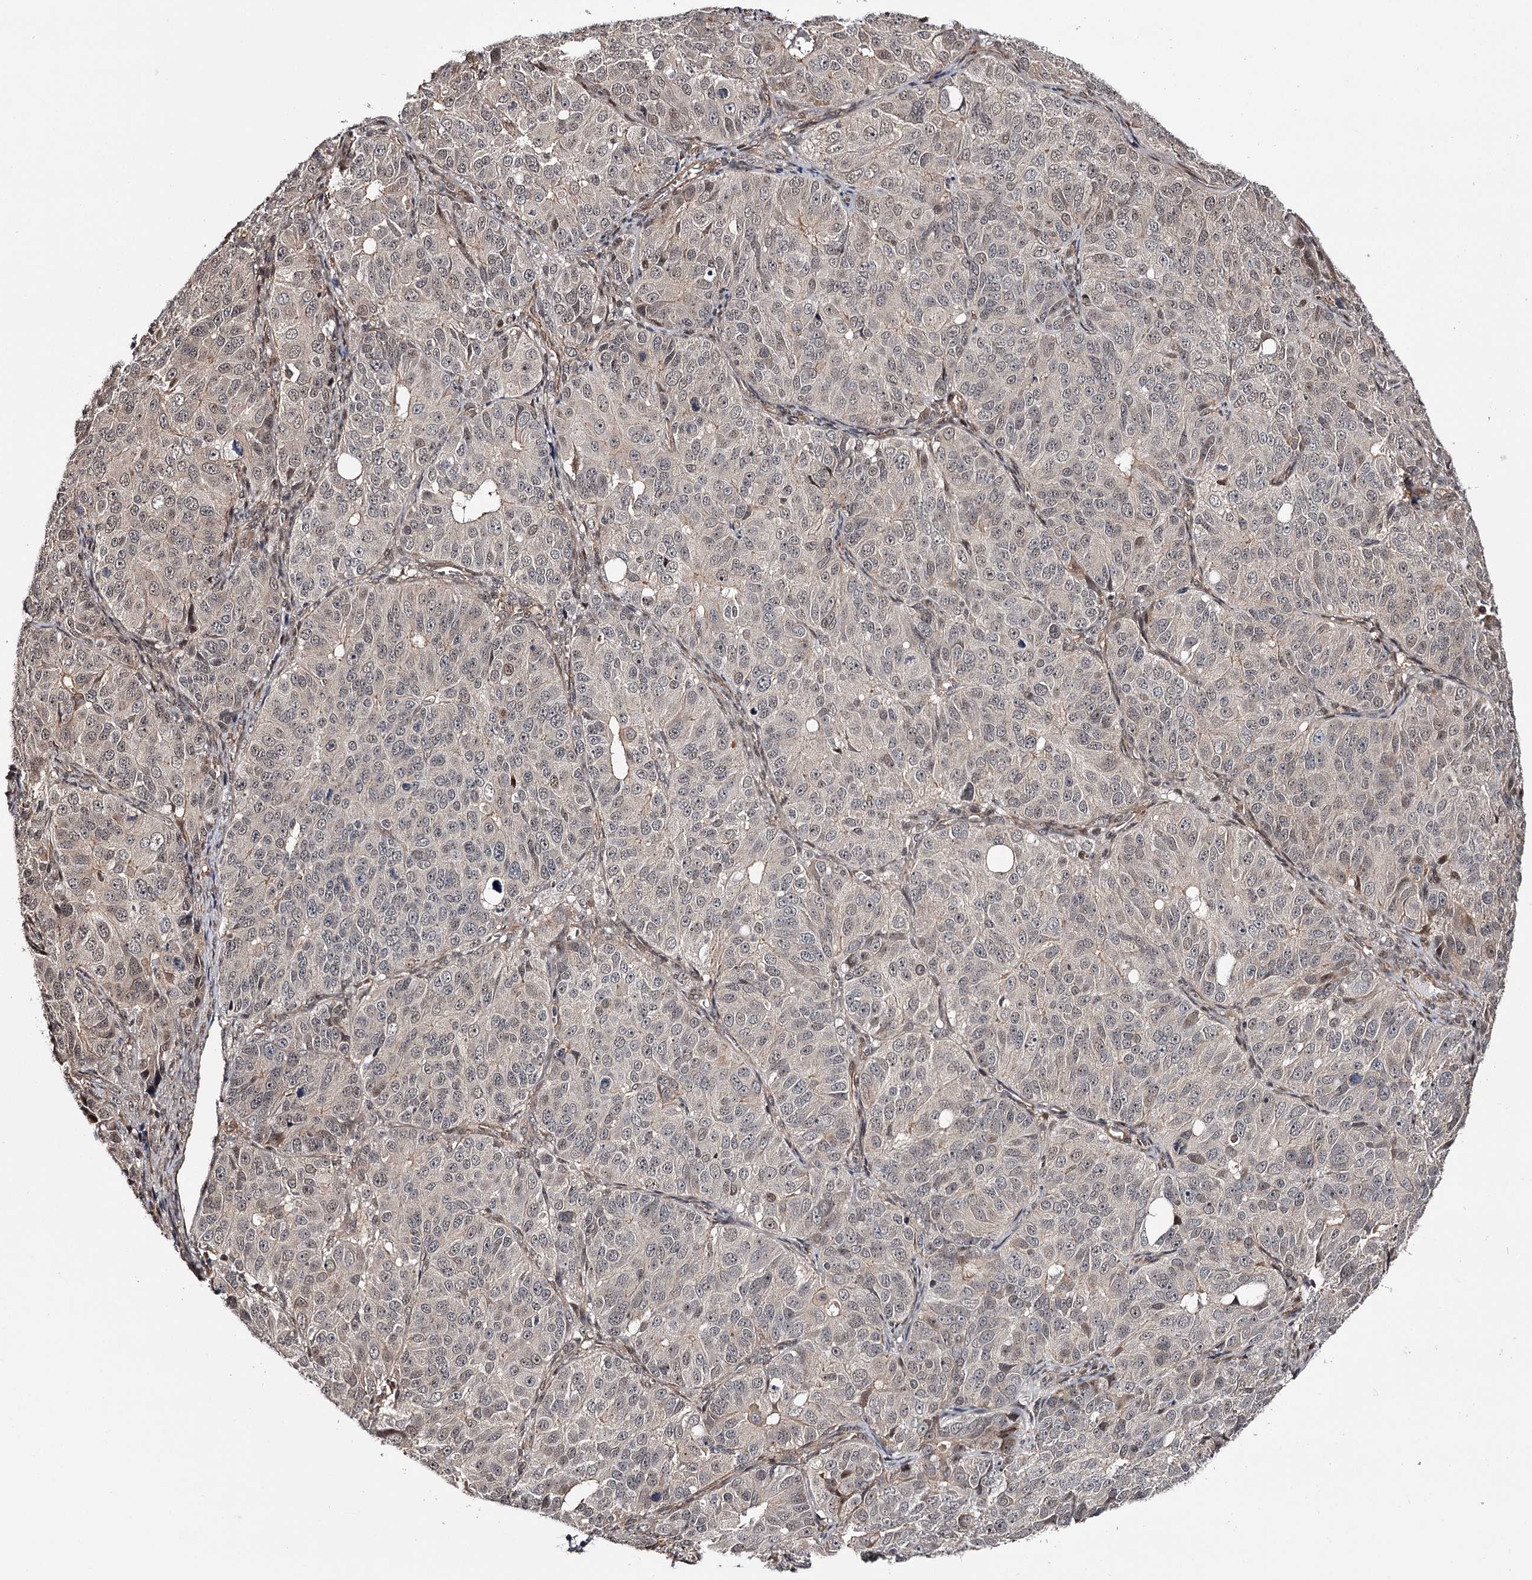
{"staining": {"intensity": "weak", "quantity": "<25%", "location": "nuclear"}, "tissue": "ovarian cancer", "cell_type": "Tumor cells", "image_type": "cancer", "snomed": [{"axis": "morphology", "description": "Carcinoma, endometroid"}, {"axis": "topography", "description": "Ovary"}], "caption": "Tumor cells show no significant expression in endometroid carcinoma (ovarian).", "gene": "TTC33", "patient": {"sex": "female", "age": 51}}